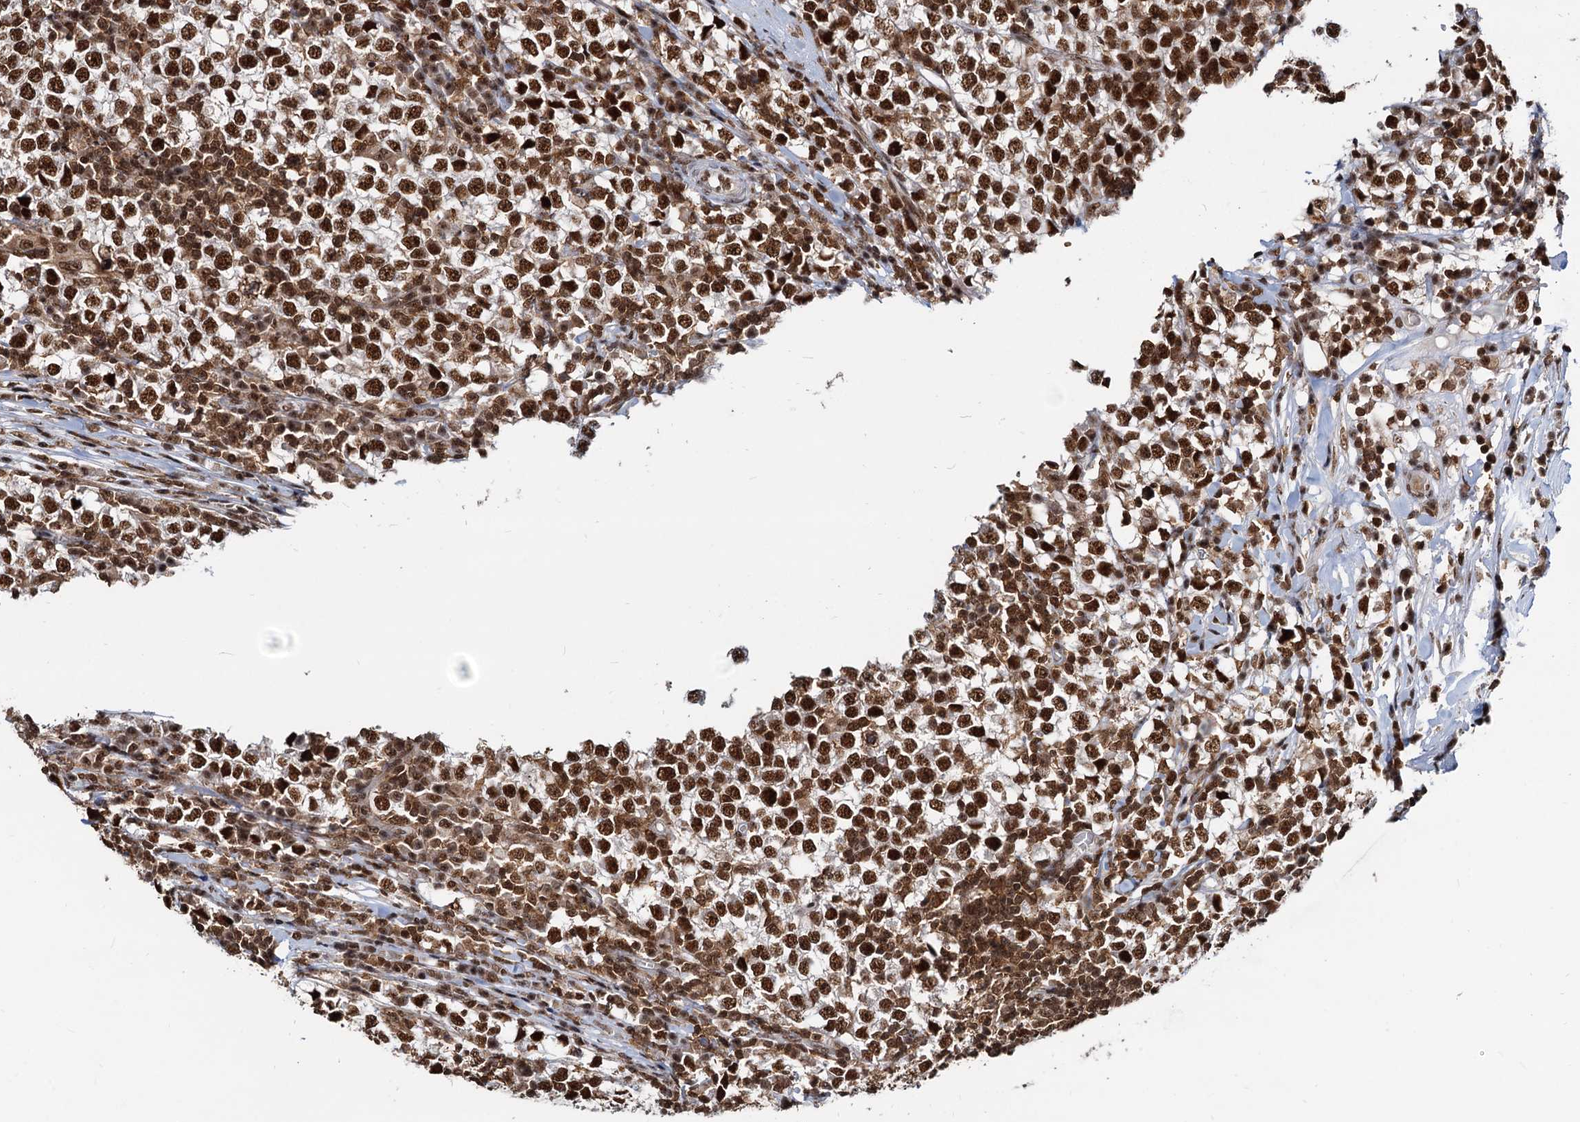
{"staining": {"intensity": "strong", "quantity": ">75%", "location": "nuclear"}, "tissue": "testis cancer", "cell_type": "Tumor cells", "image_type": "cancer", "snomed": [{"axis": "morphology", "description": "Seminoma, NOS"}, {"axis": "topography", "description": "Testis"}], "caption": "Seminoma (testis) stained with a brown dye reveals strong nuclear positive positivity in approximately >75% of tumor cells.", "gene": "RSRC2", "patient": {"sex": "male", "age": 65}}